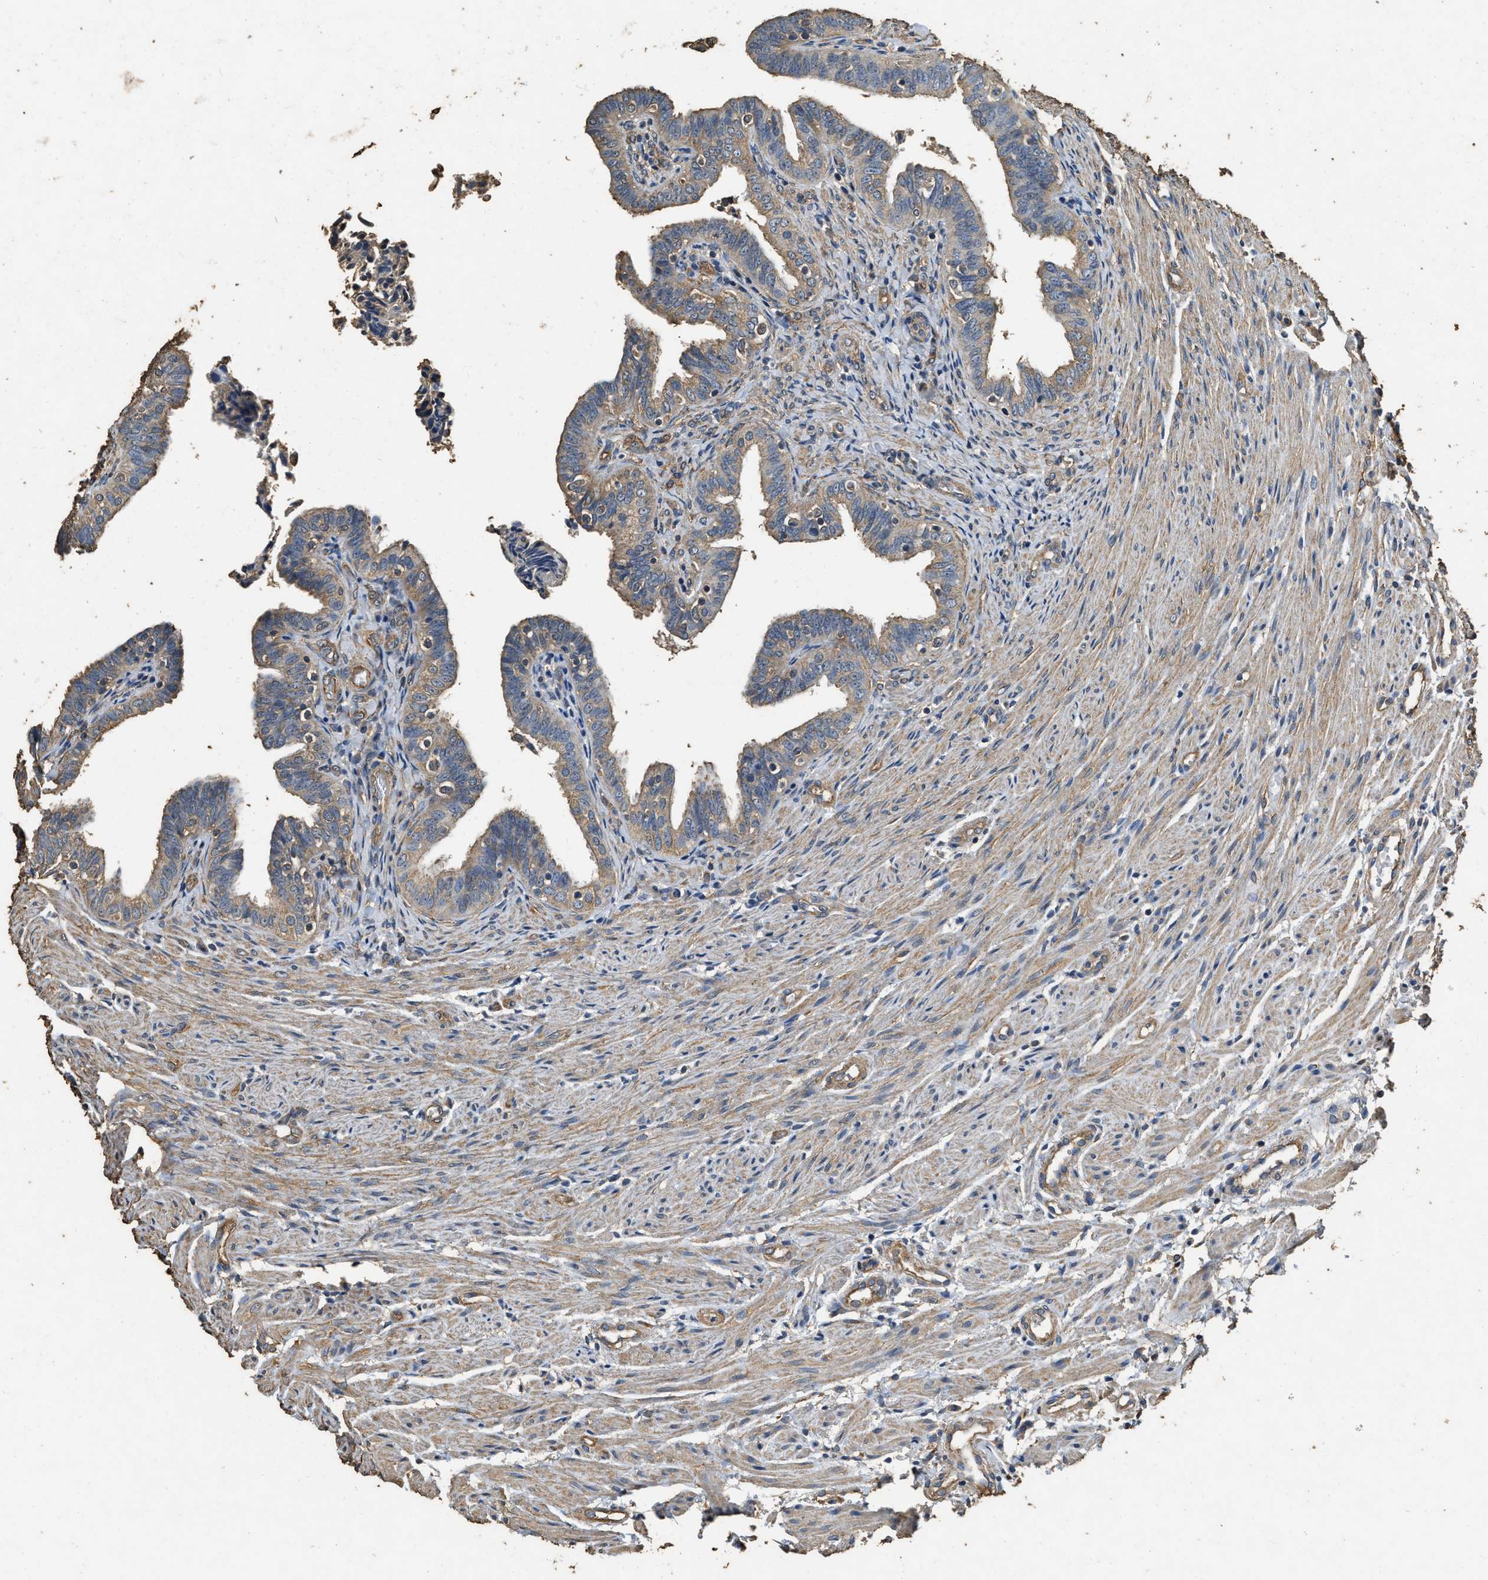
{"staining": {"intensity": "weak", "quantity": "25%-75%", "location": "cytoplasmic/membranous"}, "tissue": "fallopian tube", "cell_type": "Glandular cells", "image_type": "normal", "snomed": [{"axis": "morphology", "description": "Normal tissue, NOS"}, {"axis": "topography", "description": "Fallopian tube"}, {"axis": "topography", "description": "Placenta"}], "caption": "IHC (DAB) staining of normal human fallopian tube reveals weak cytoplasmic/membranous protein staining in approximately 25%-75% of glandular cells.", "gene": "MIB1", "patient": {"sex": "female", "age": 34}}